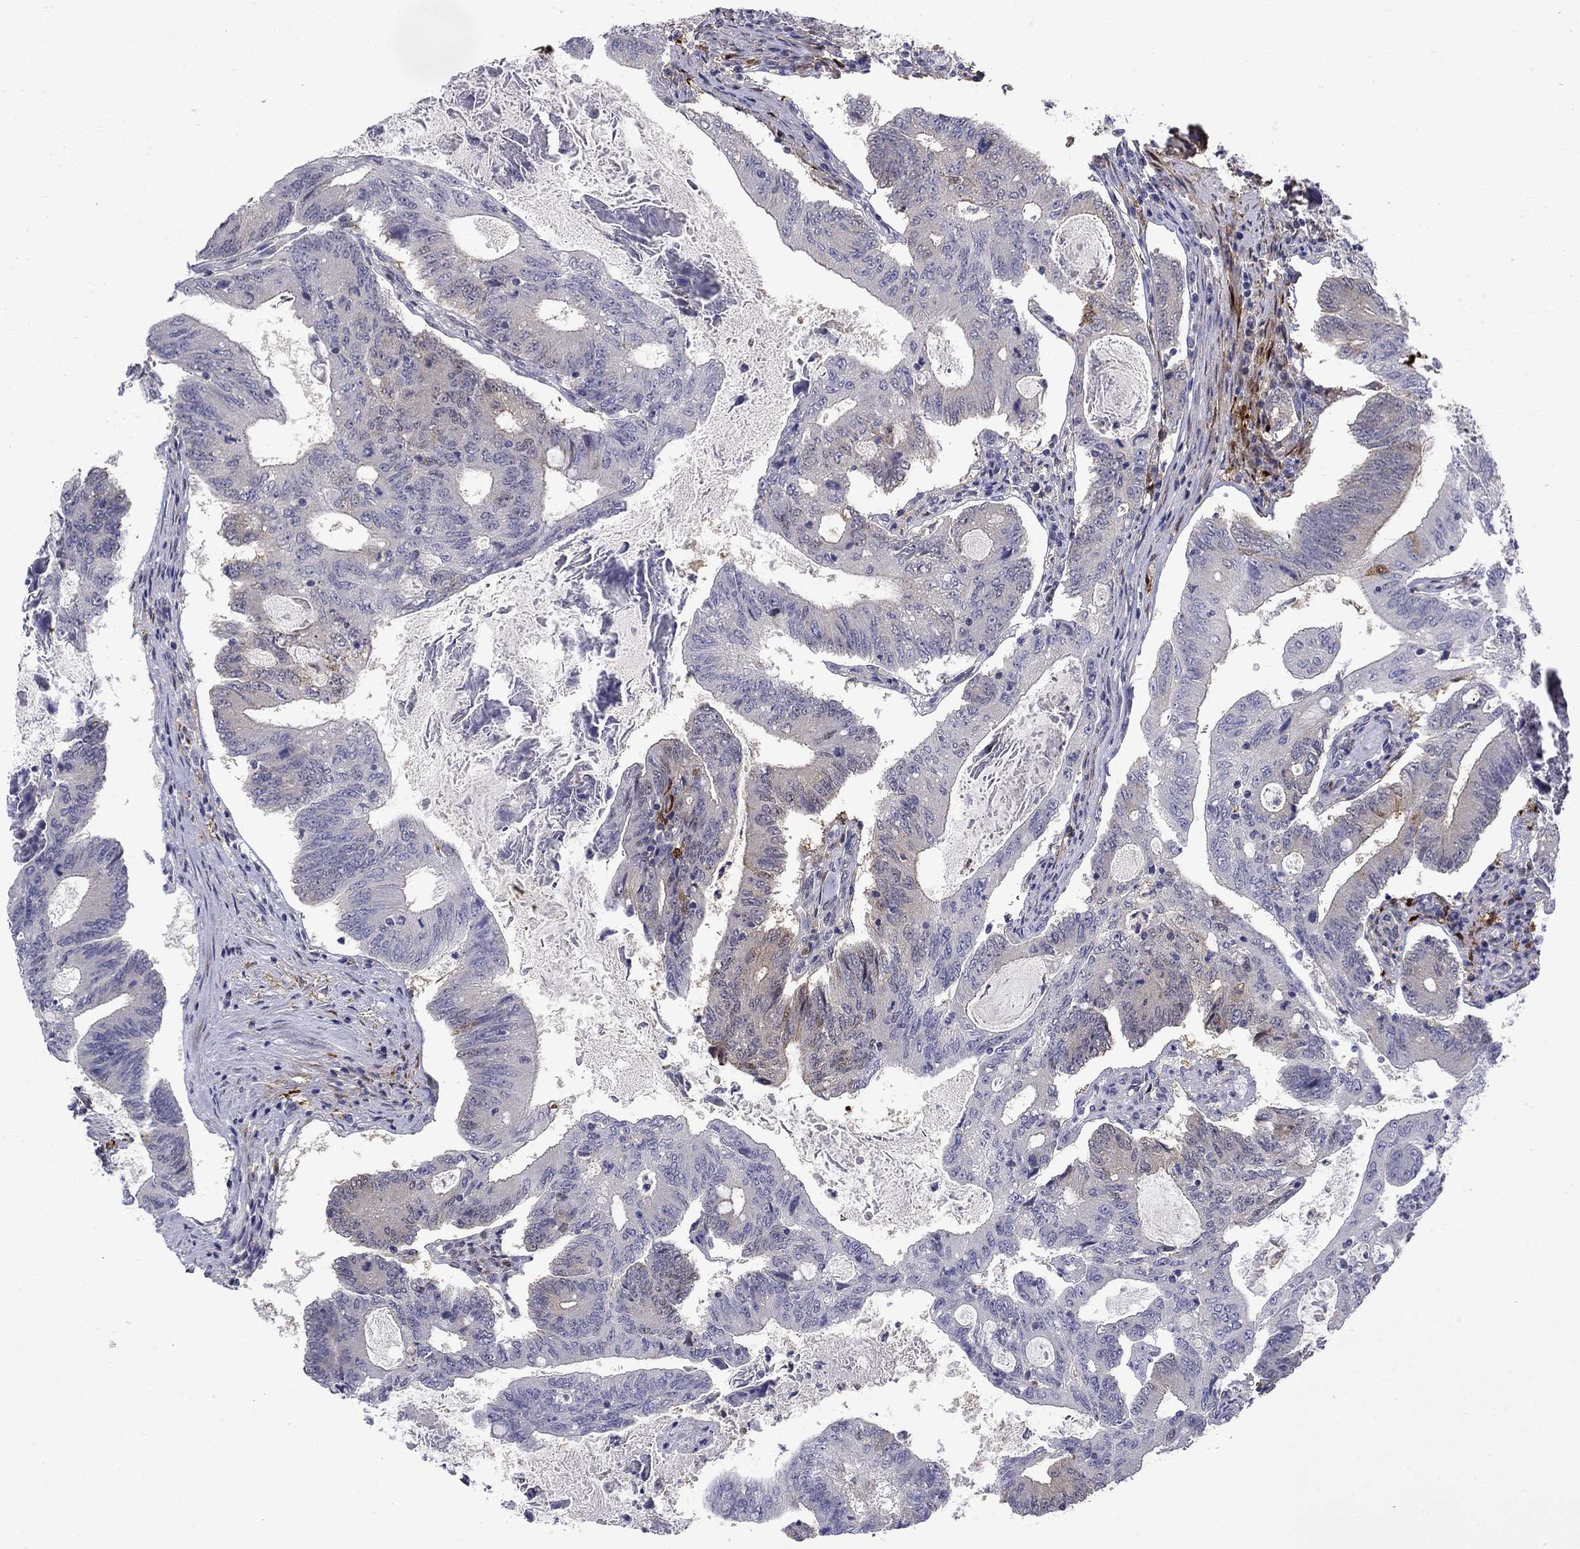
{"staining": {"intensity": "weak", "quantity": "<25%", "location": "cytoplasmic/membranous"}, "tissue": "colorectal cancer", "cell_type": "Tumor cells", "image_type": "cancer", "snomed": [{"axis": "morphology", "description": "Adenocarcinoma, NOS"}, {"axis": "topography", "description": "Colon"}], "caption": "Immunohistochemical staining of human colorectal adenocarcinoma demonstrates no significant staining in tumor cells.", "gene": "PCBP3", "patient": {"sex": "female", "age": 70}}